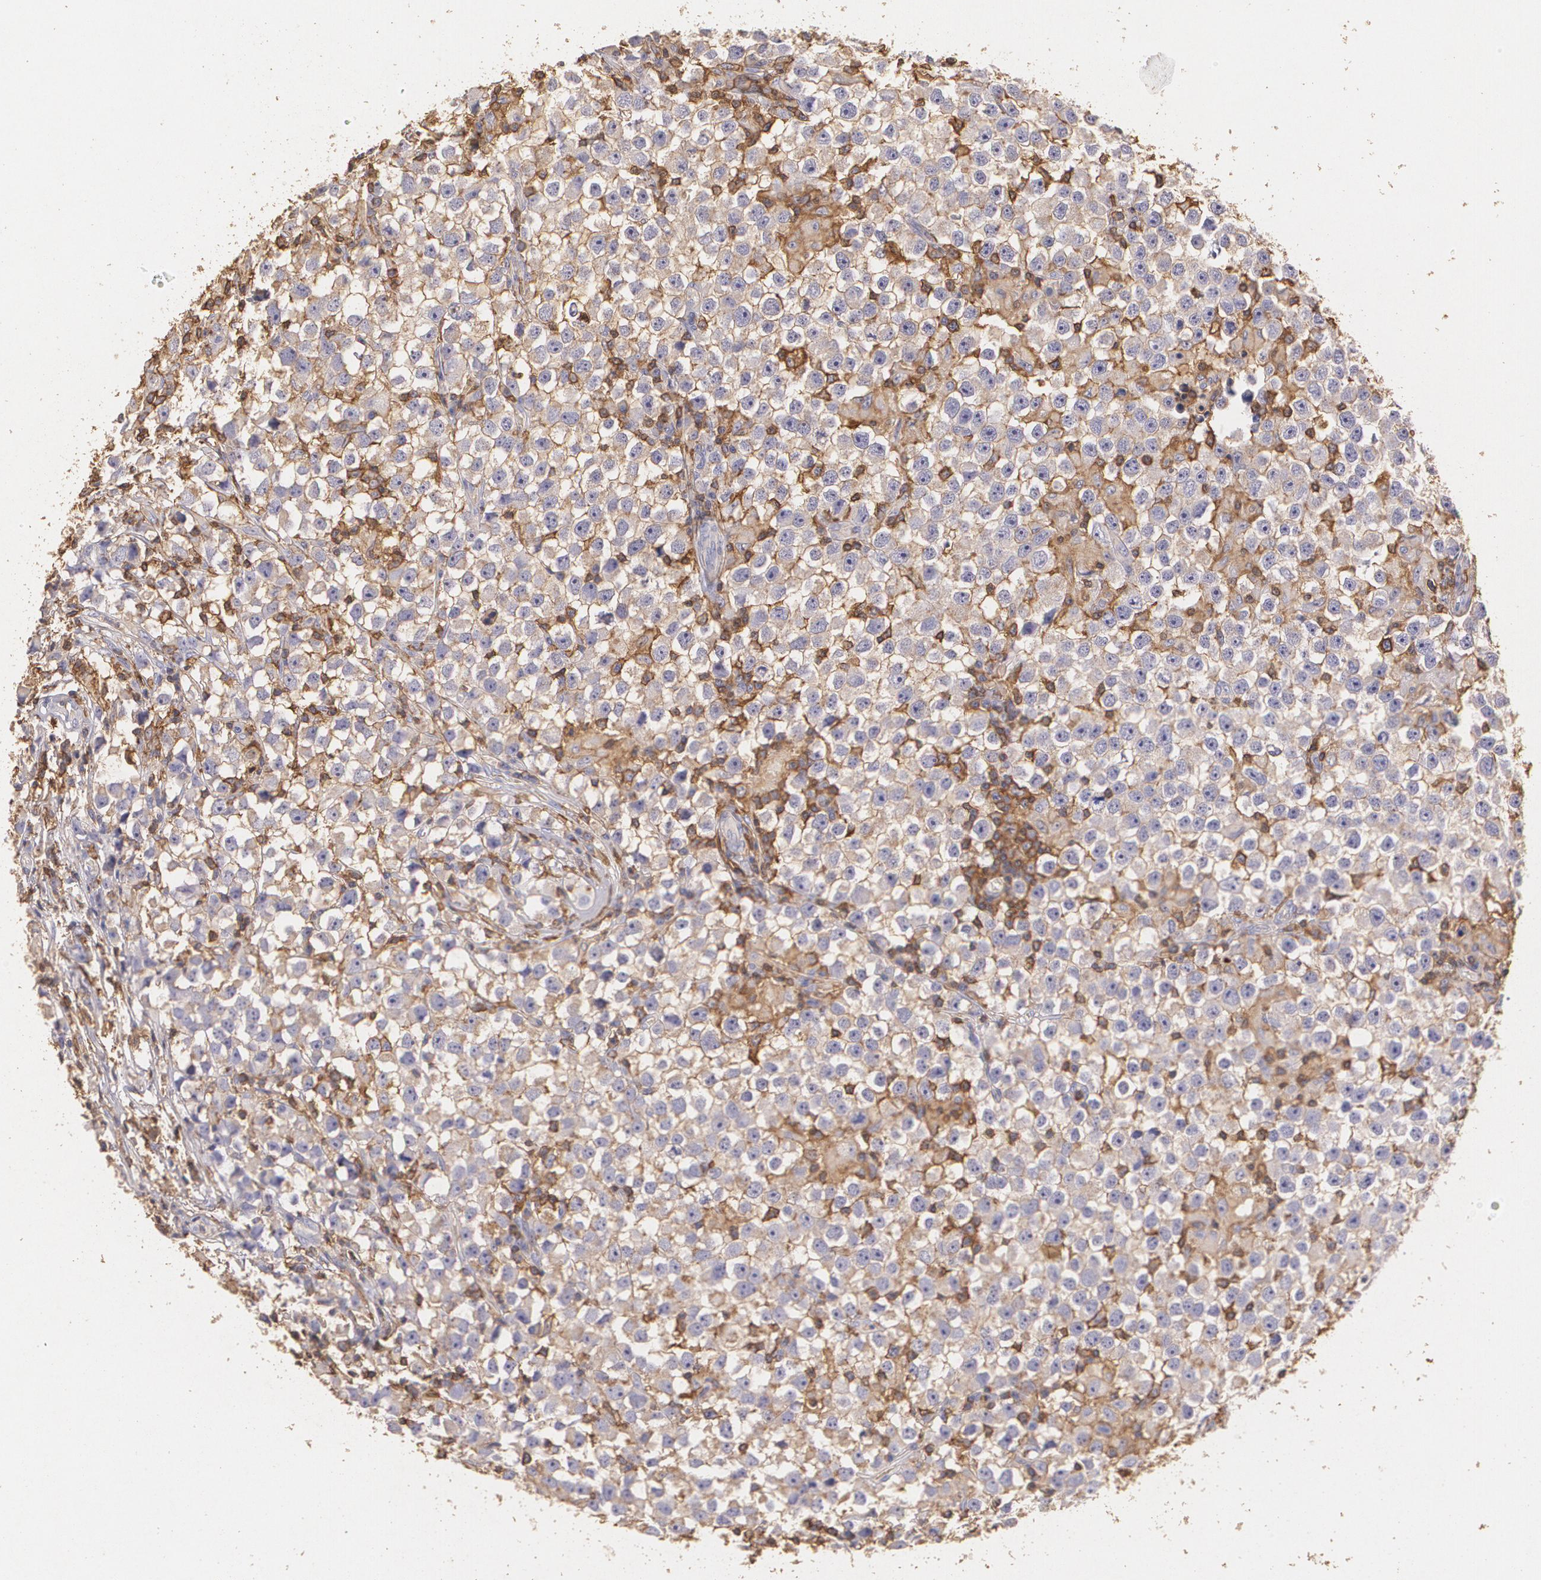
{"staining": {"intensity": "weak", "quantity": "25%-75%", "location": "cytoplasmic/membranous"}, "tissue": "testis cancer", "cell_type": "Tumor cells", "image_type": "cancer", "snomed": [{"axis": "morphology", "description": "Seminoma, NOS"}, {"axis": "topography", "description": "Testis"}], "caption": "The micrograph reveals staining of testis cancer (seminoma), revealing weak cytoplasmic/membranous protein expression (brown color) within tumor cells.", "gene": "TGFBR1", "patient": {"sex": "male", "age": 33}}